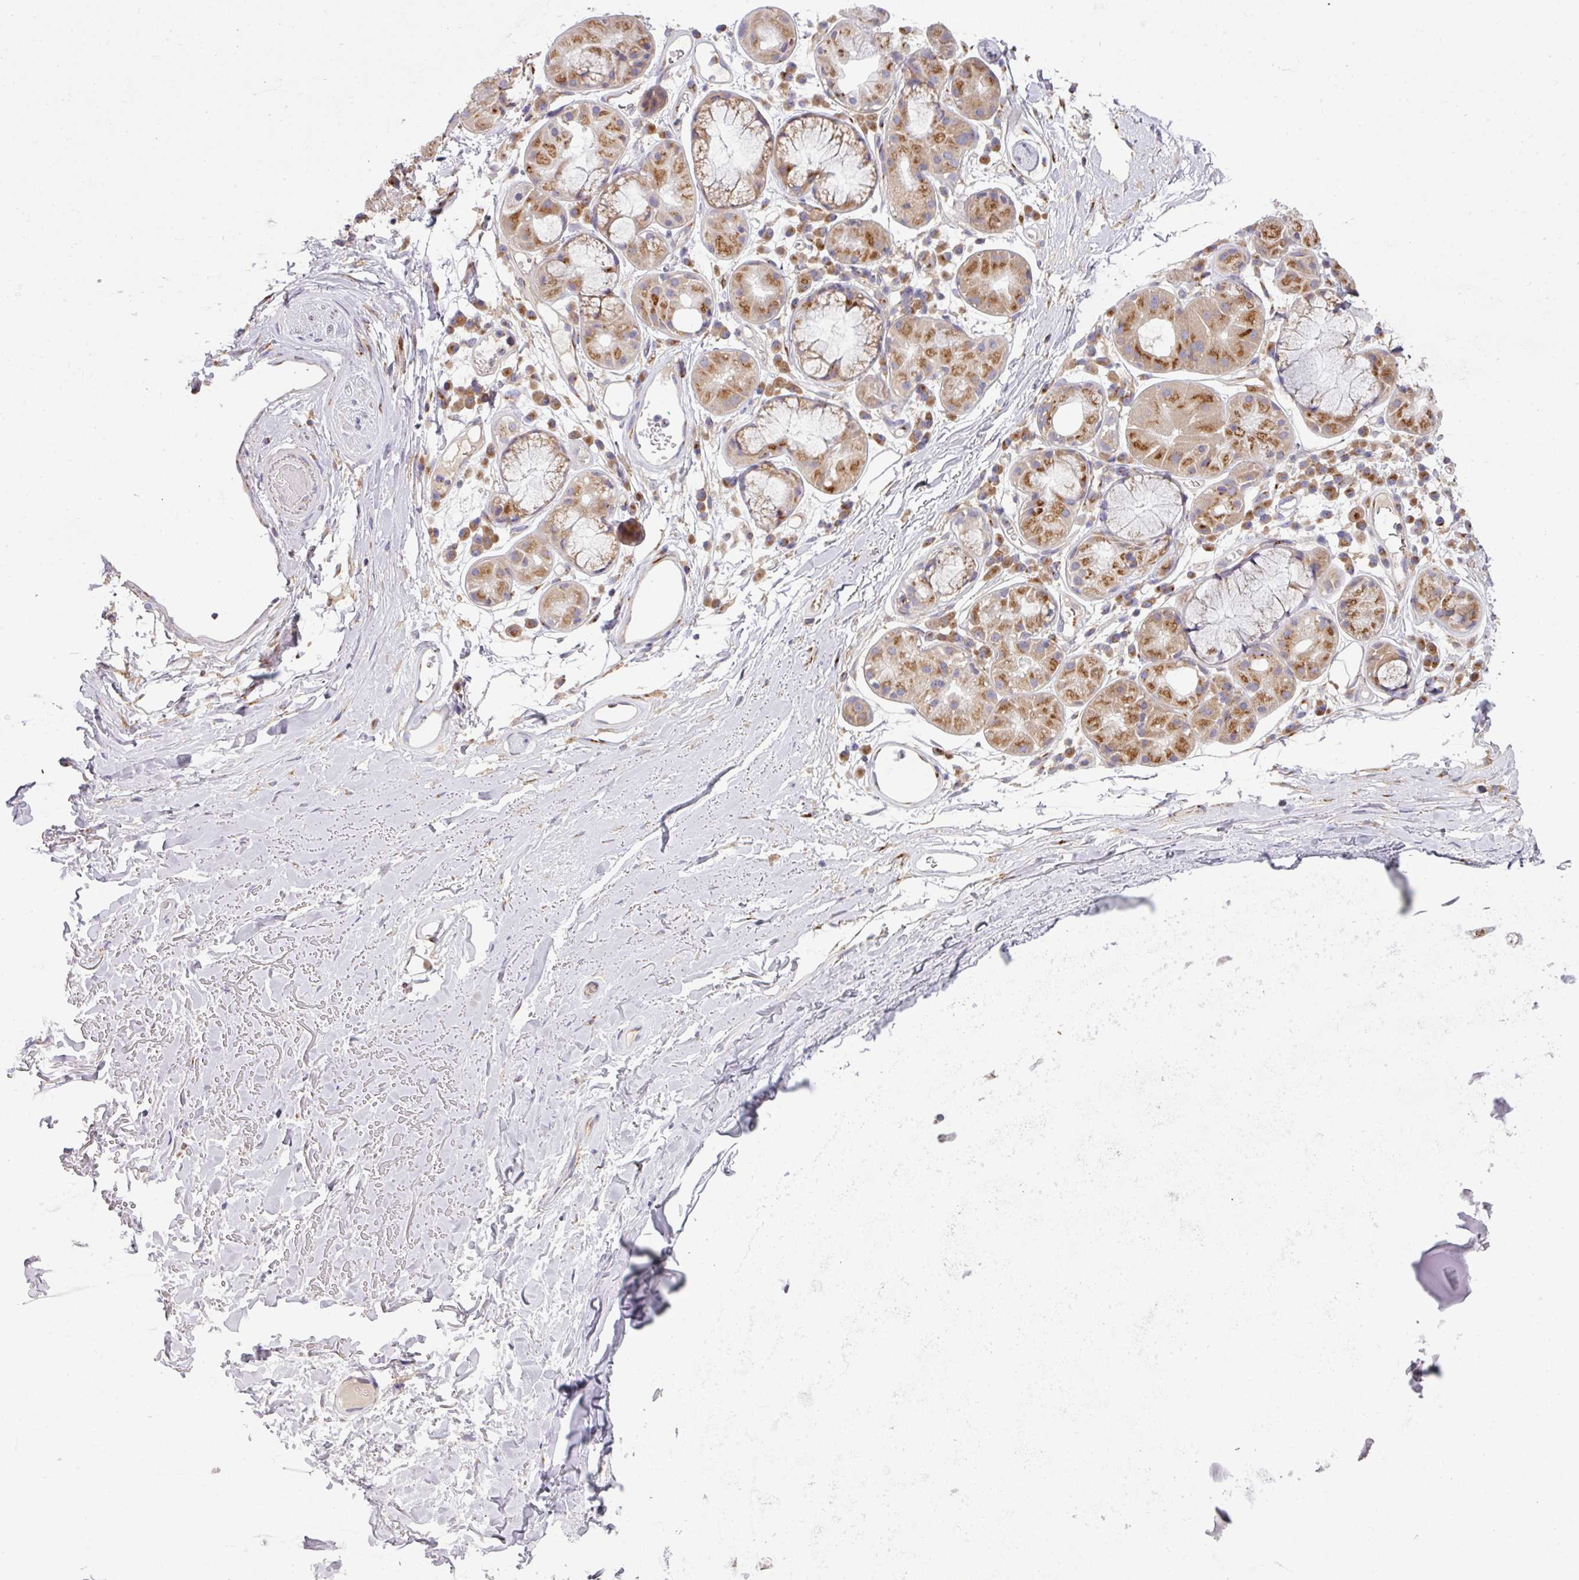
{"staining": {"intensity": "negative", "quantity": "none", "location": "none"}, "tissue": "adipose tissue", "cell_type": "Adipocytes", "image_type": "normal", "snomed": [{"axis": "morphology", "description": "Normal tissue, NOS"}, {"axis": "topography", "description": "Cartilage tissue"}], "caption": "The IHC photomicrograph has no significant expression in adipocytes of adipose tissue.", "gene": "VTI1A", "patient": {"sex": "male", "age": 80}}